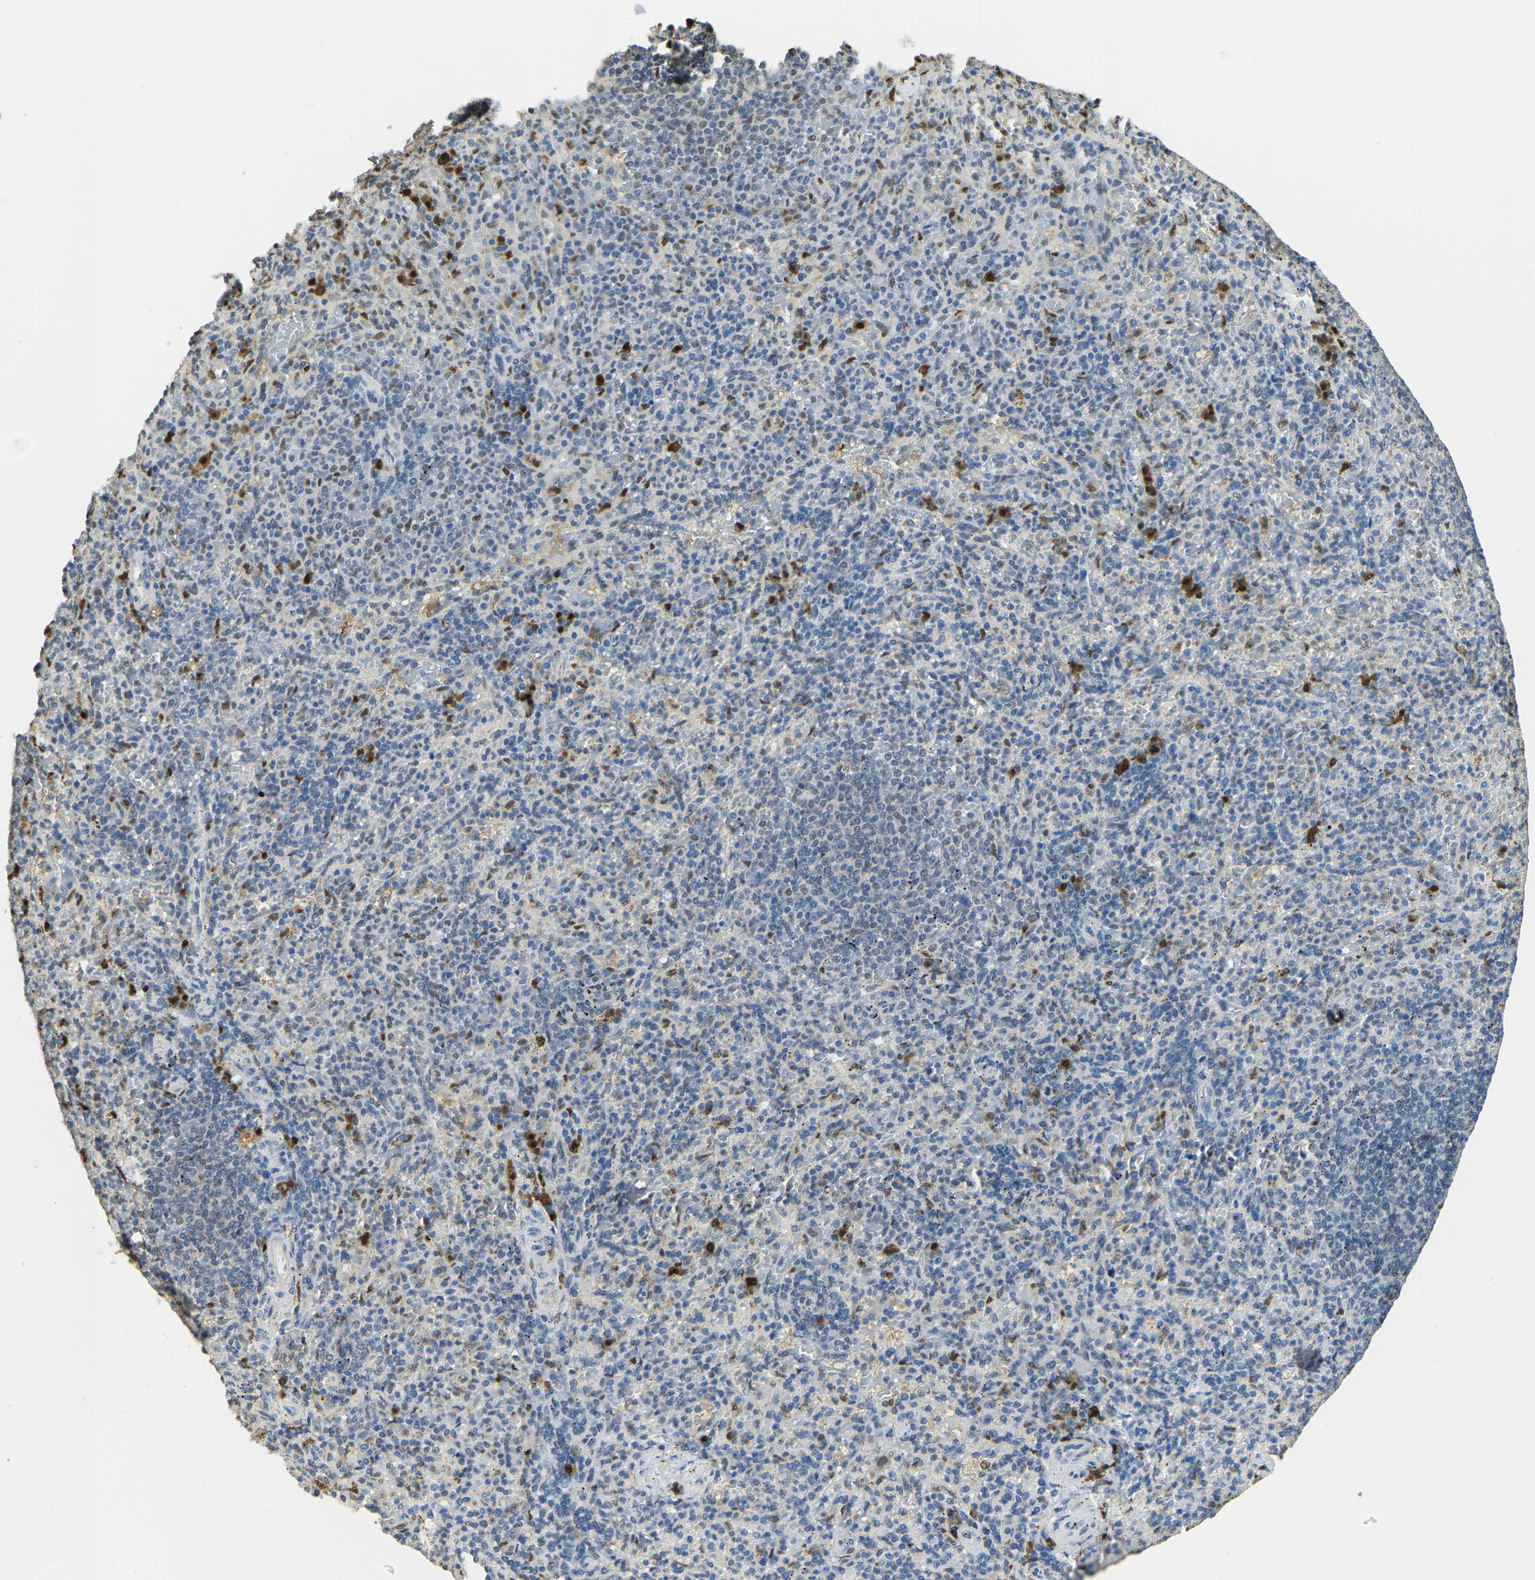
{"staining": {"intensity": "weak", "quantity": "25%-75%", "location": "nuclear"}, "tissue": "spleen", "cell_type": "Cells in red pulp", "image_type": "normal", "snomed": [{"axis": "morphology", "description": "Normal tissue, NOS"}, {"axis": "topography", "description": "Spleen"}], "caption": "DAB immunohistochemical staining of unremarkable spleen shows weak nuclear protein staining in about 25%-75% of cells in red pulp. (IHC, brightfield microscopy, high magnification).", "gene": "NANS", "patient": {"sex": "female", "age": 74}}